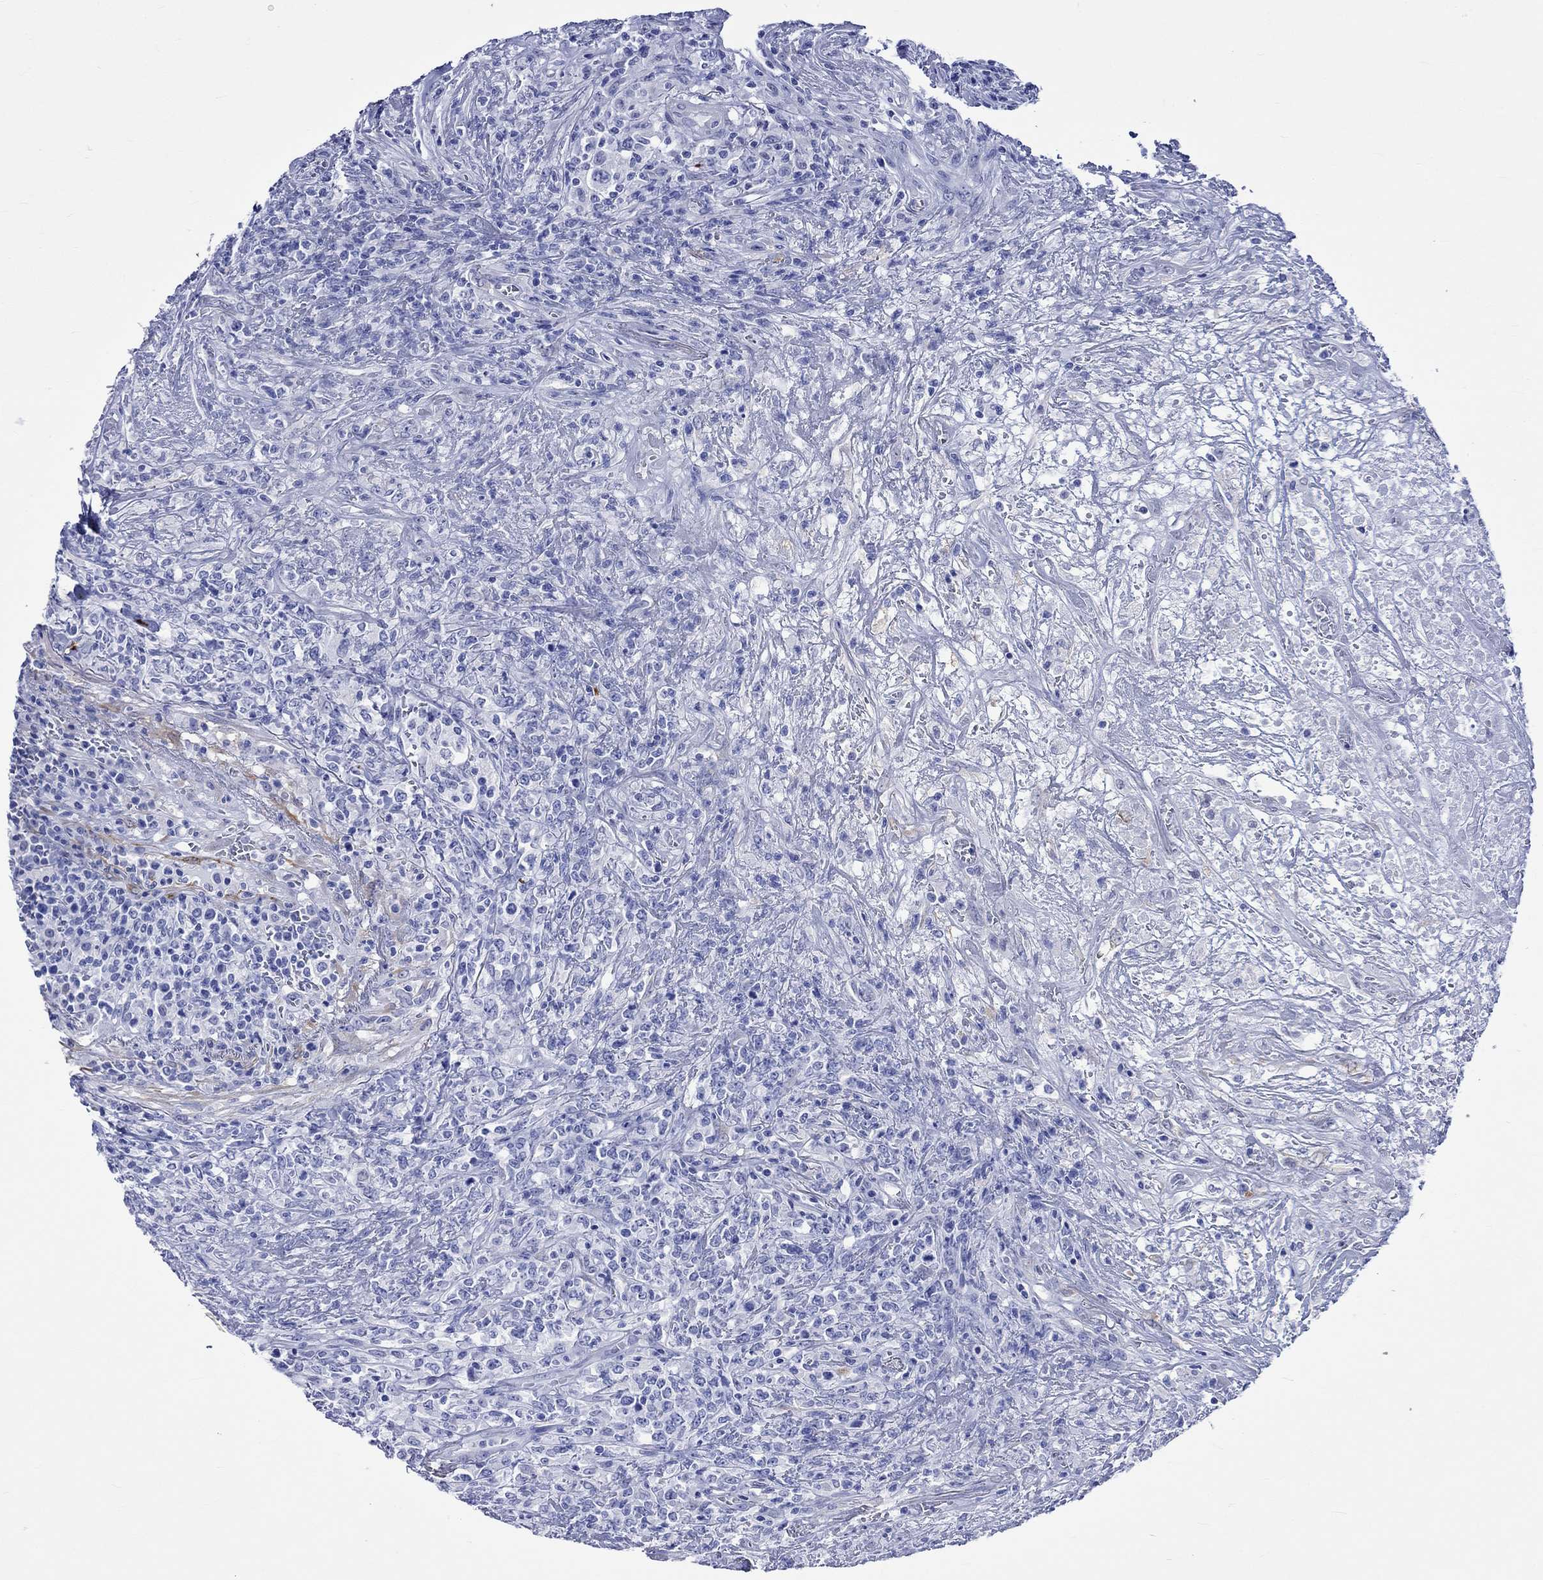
{"staining": {"intensity": "negative", "quantity": "none", "location": "none"}, "tissue": "lymphoma", "cell_type": "Tumor cells", "image_type": "cancer", "snomed": [{"axis": "morphology", "description": "Malignant lymphoma, non-Hodgkin's type, High grade"}, {"axis": "topography", "description": "Lung"}], "caption": "Immunohistochemical staining of human malignant lymphoma, non-Hodgkin's type (high-grade) shows no significant positivity in tumor cells. The staining was performed using DAB (3,3'-diaminobenzidine) to visualize the protein expression in brown, while the nuclei were stained in blue with hematoxylin (Magnification: 20x).", "gene": "CRYAB", "patient": {"sex": "male", "age": 79}}